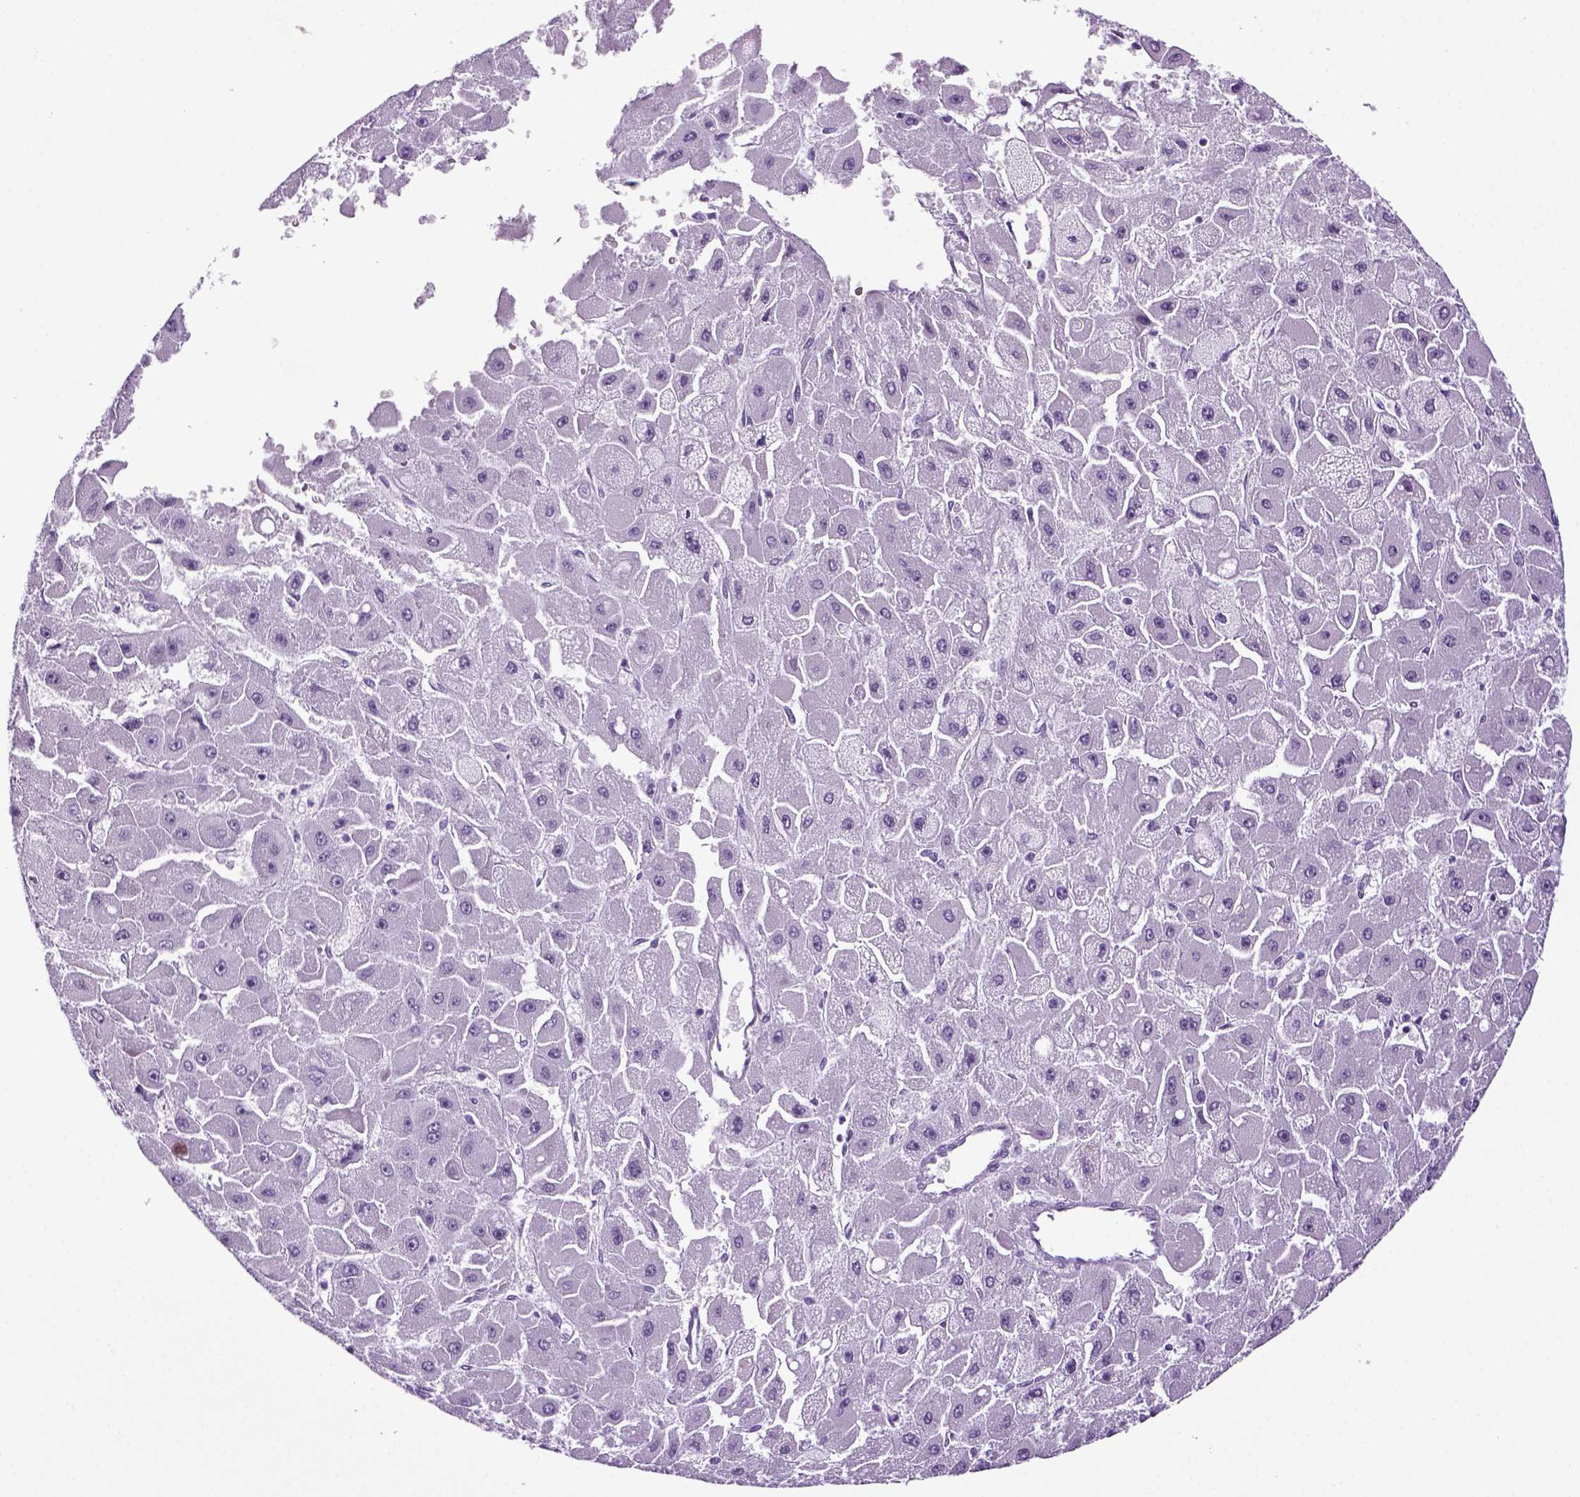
{"staining": {"intensity": "negative", "quantity": "none", "location": "none"}, "tissue": "liver cancer", "cell_type": "Tumor cells", "image_type": "cancer", "snomed": [{"axis": "morphology", "description": "Carcinoma, Hepatocellular, NOS"}, {"axis": "topography", "description": "Liver"}], "caption": "Tumor cells show no significant protein positivity in liver cancer (hepatocellular carcinoma).", "gene": "HMCN2", "patient": {"sex": "female", "age": 25}}